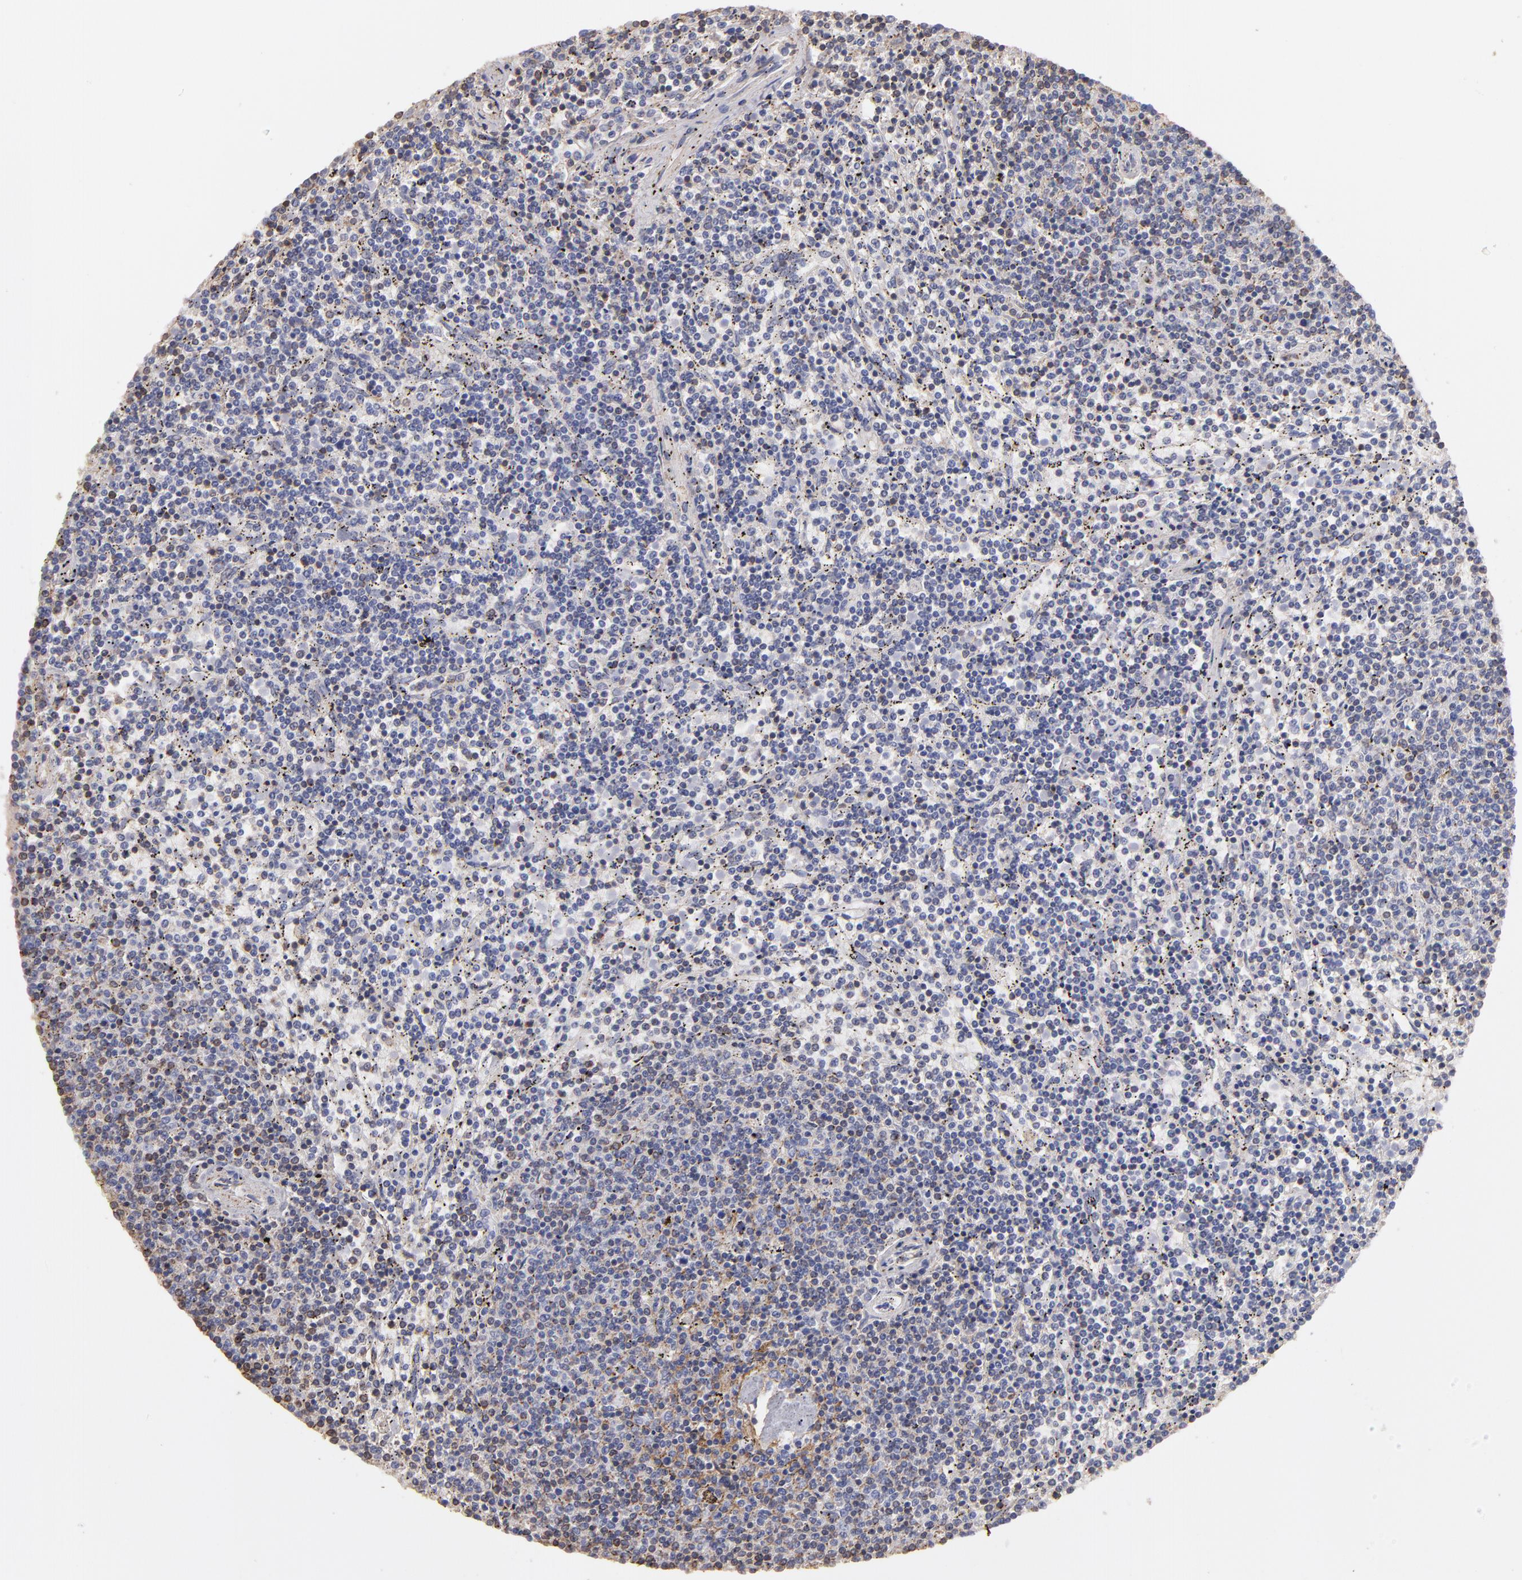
{"staining": {"intensity": "negative", "quantity": "none", "location": "none"}, "tissue": "lymphoma", "cell_type": "Tumor cells", "image_type": "cancer", "snomed": [{"axis": "morphology", "description": "Malignant lymphoma, non-Hodgkin's type, Low grade"}, {"axis": "topography", "description": "Spleen"}], "caption": "This is an IHC micrograph of human lymphoma. There is no expression in tumor cells.", "gene": "ABCB1", "patient": {"sex": "female", "age": 50}}